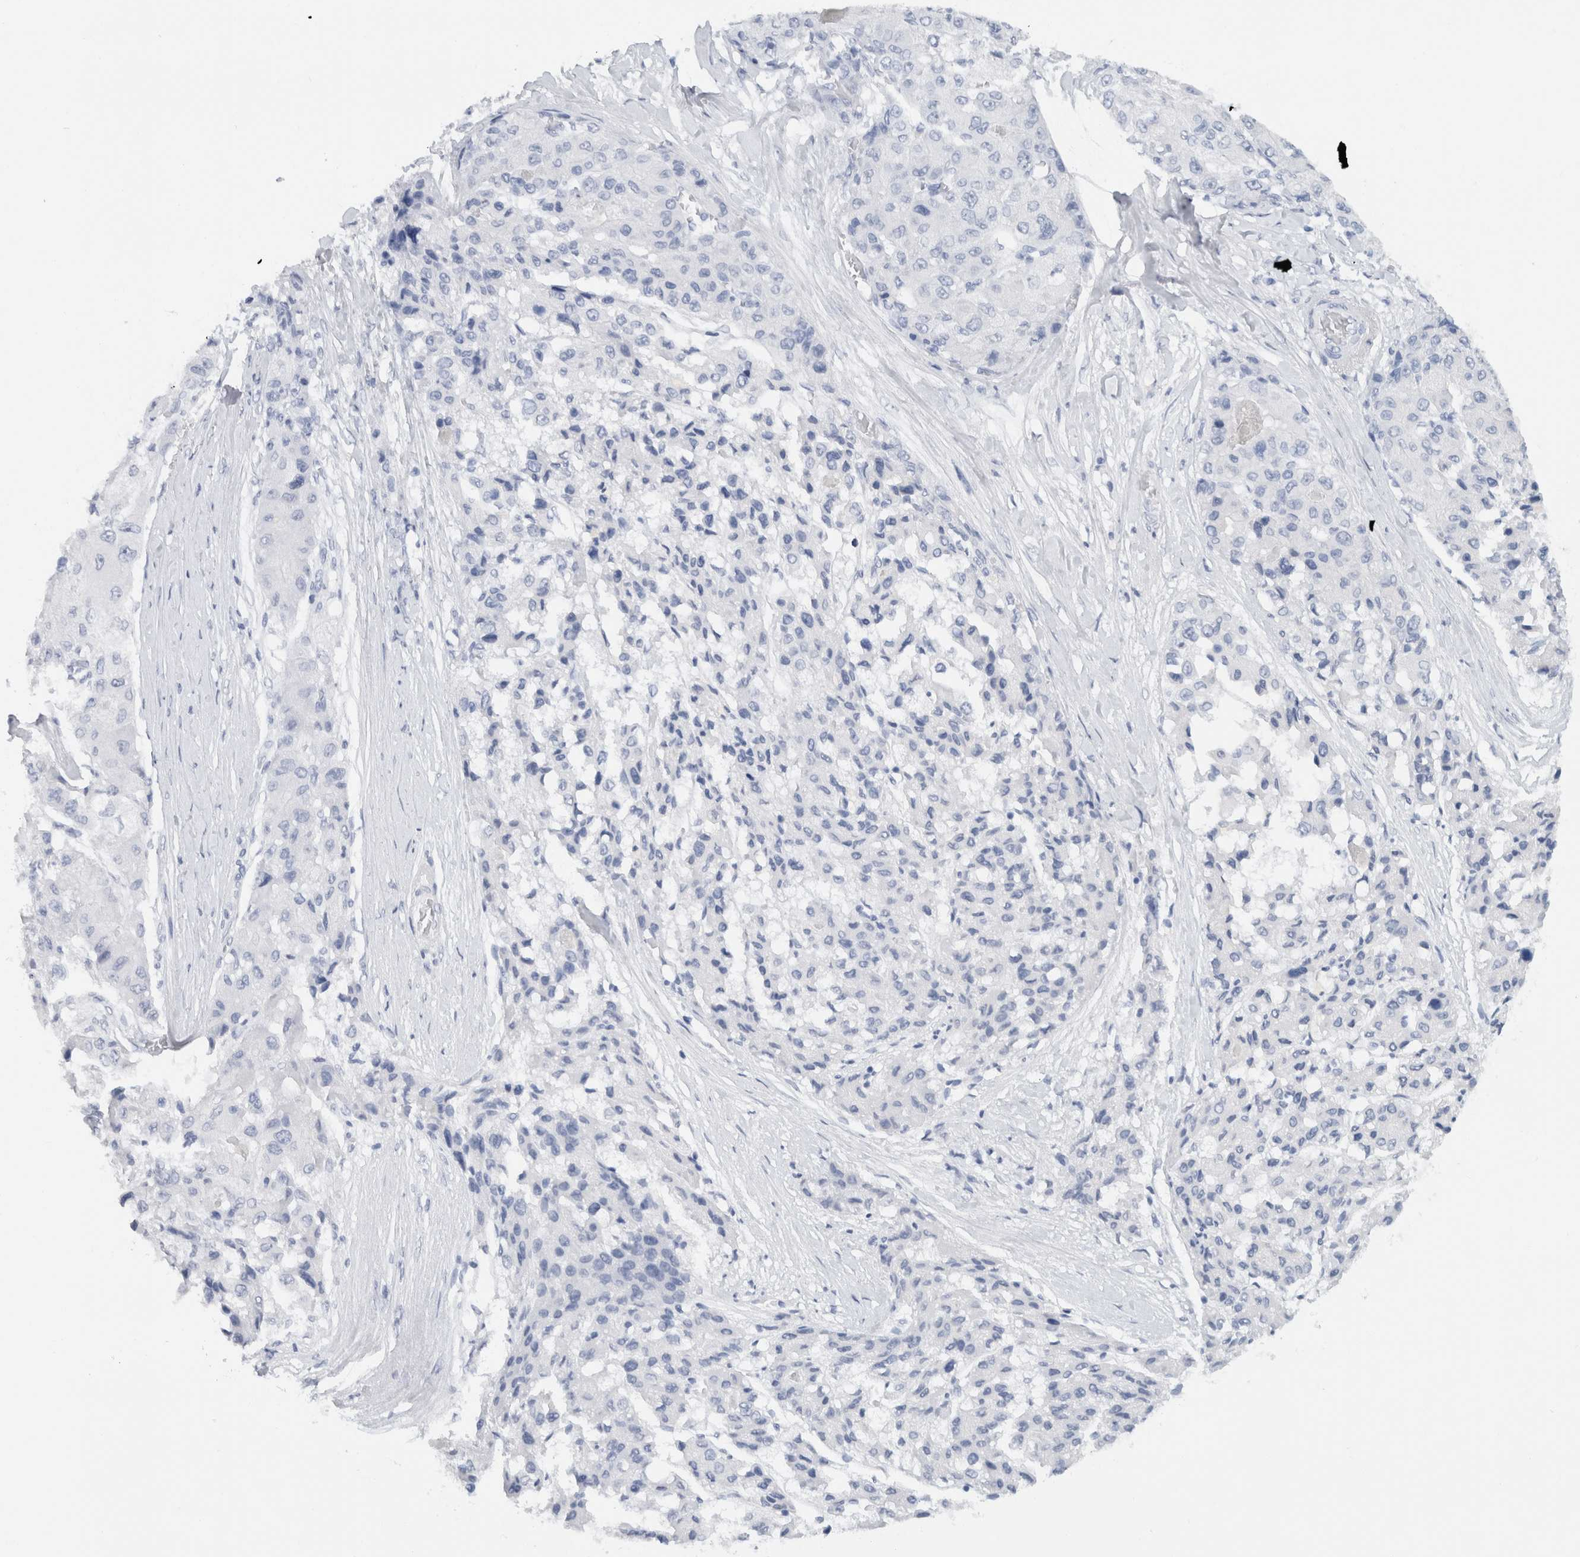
{"staining": {"intensity": "negative", "quantity": "none", "location": "none"}, "tissue": "liver cancer", "cell_type": "Tumor cells", "image_type": "cancer", "snomed": [{"axis": "morphology", "description": "Carcinoma, Hepatocellular, NOS"}, {"axis": "topography", "description": "Liver"}], "caption": "Histopathology image shows no protein expression in tumor cells of hepatocellular carcinoma (liver) tissue. (DAB IHC, high magnification).", "gene": "CNTN1", "patient": {"sex": "male", "age": 80}}